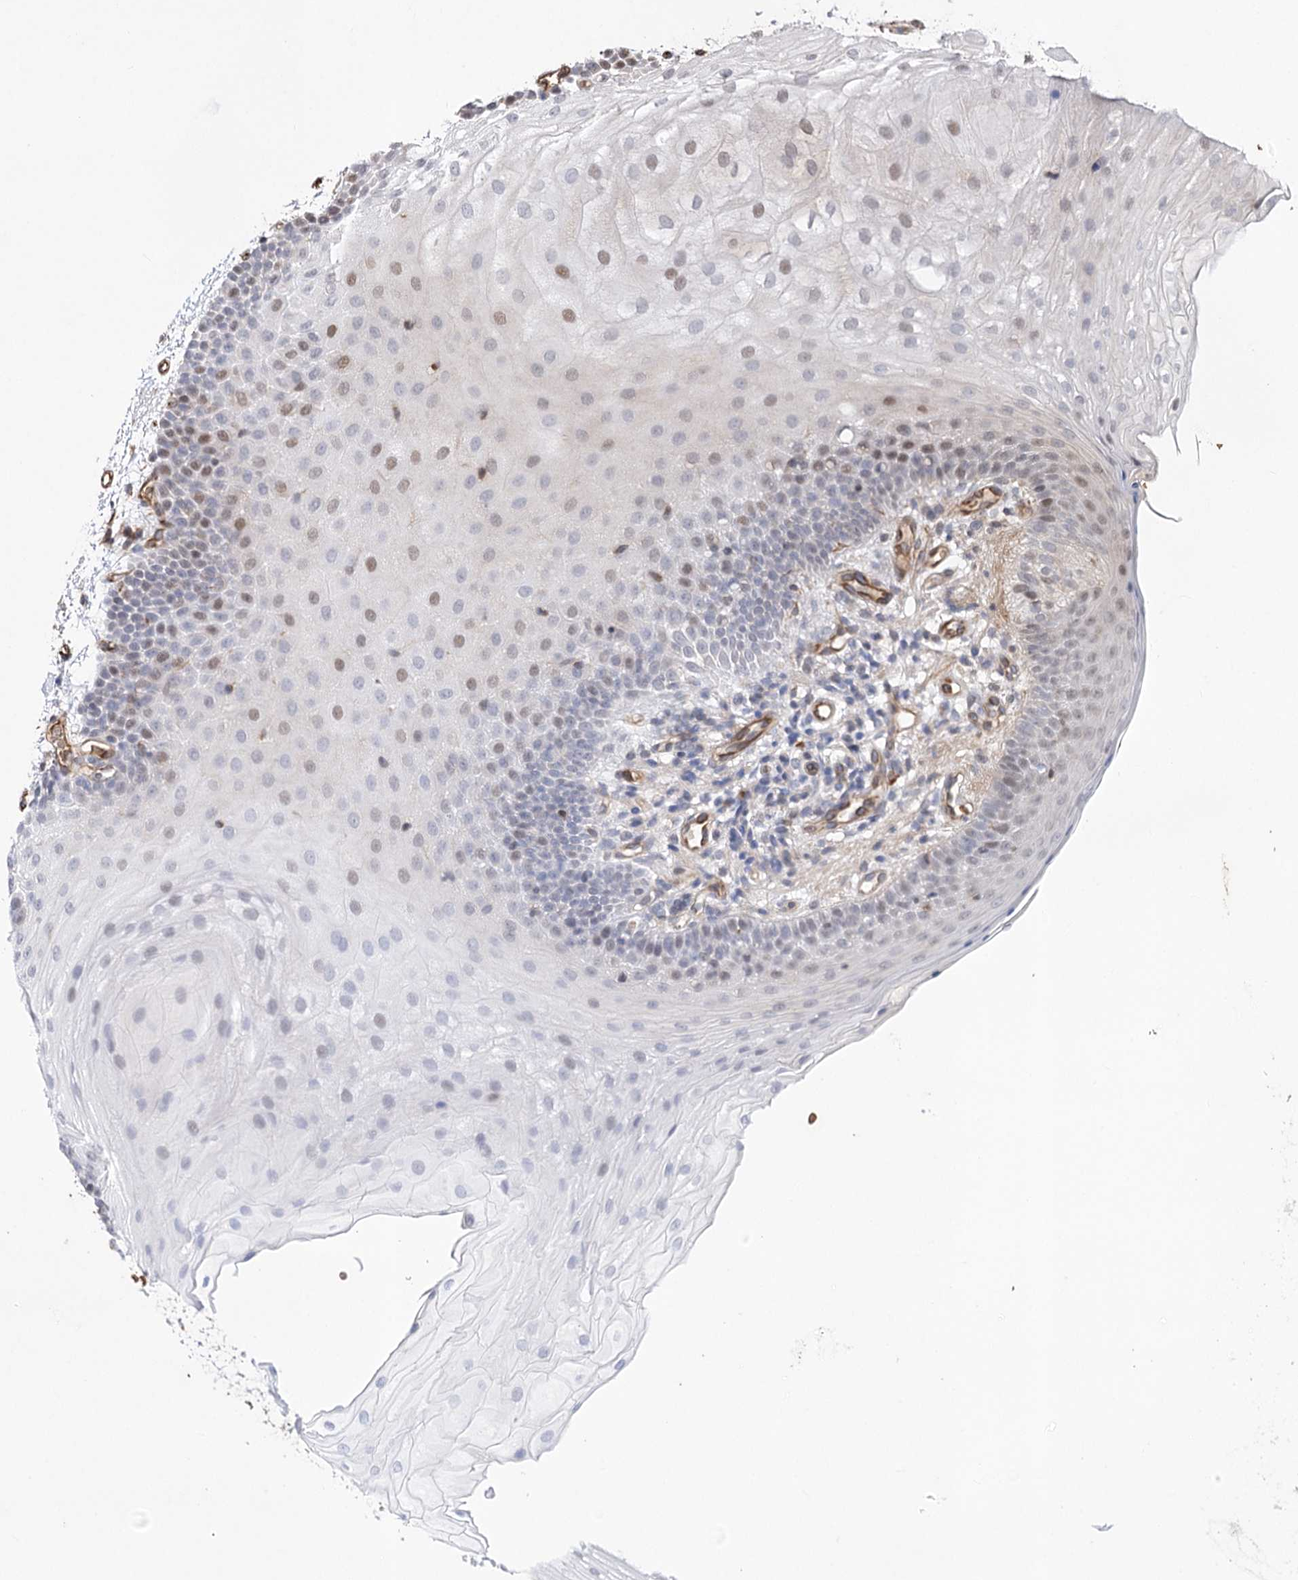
{"staining": {"intensity": "moderate", "quantity": "<25%", "location": "nuclear"}, "tissue": "oral mucosa", "cell_type": "Squamous epithelial cells", "image_type": "normal", "snomed": [{"axis": "morphology", "description": "Normal tissue, NOS"}, {"axis": "topography", "description": "Oral tissue"}], "caption": "Immunohistochemical staining of normal oral mucosa exhibits moderate nuclear protein staining in approximately <25% of squamous epithelial cells.", "gene": "ARHGAP20", "patient": {"sex": "male", "age": 68}}